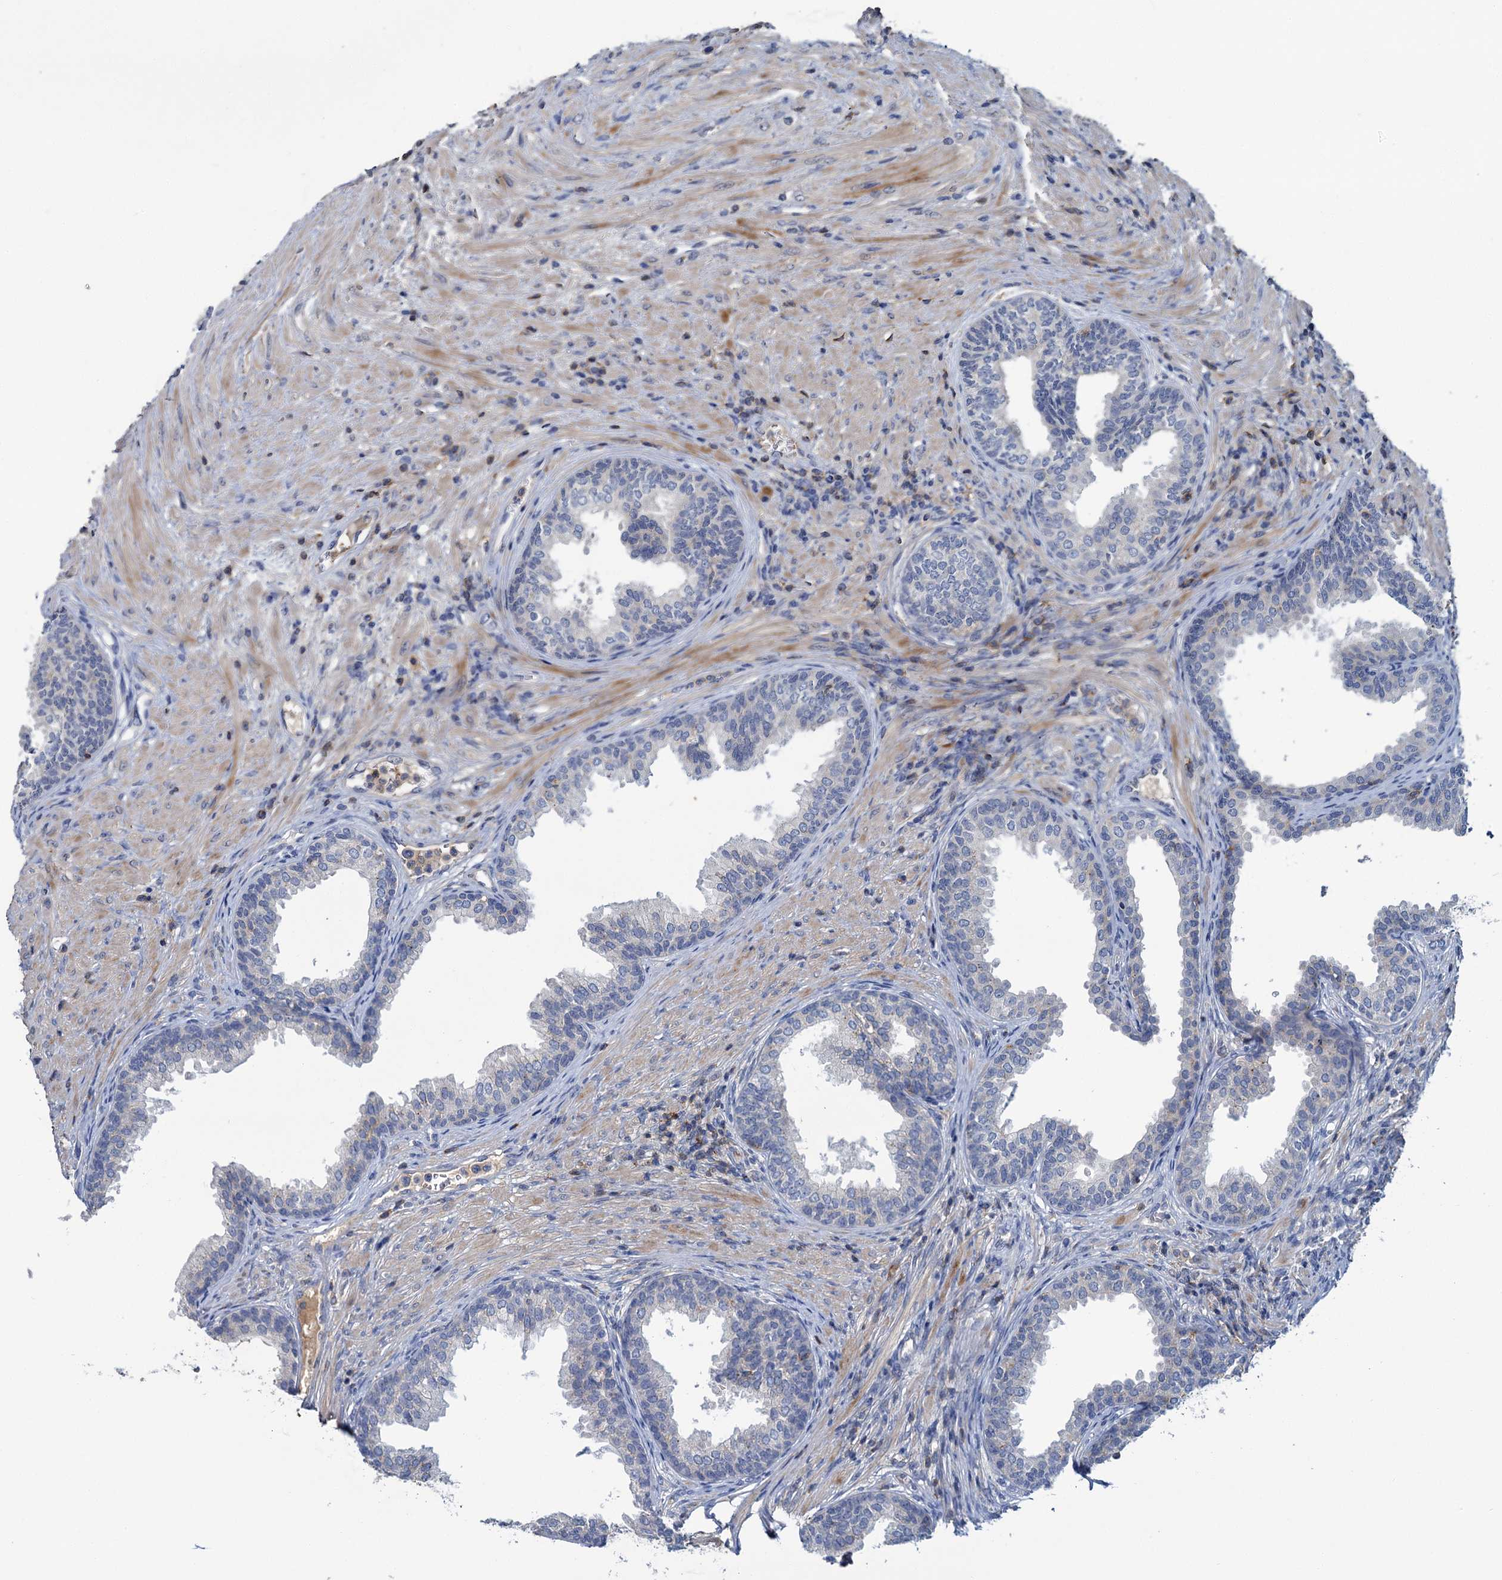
{"staining": {"intensity": "negative", "quantity": "none", "location": "none"}, "tissue": "prostate", "cell_type": "Glandular cells", "image_type": "normal", "snomed": [{"axis": "morphology", "description": "Normal tissue, NOS"}, {"axis": "topography", "description": "Prostate"}], "caption": "Immunohistochemistry of benign prostate reveals no staining in glandular cells. Brightfield microscopy of IHC stained with DAB (3,3'-diaminobenzidine) (brown) and hematoxylin (blue), captured at high magnification.", "gene": "FGFR2", "patient": {"sex": "male", "age": 76}}